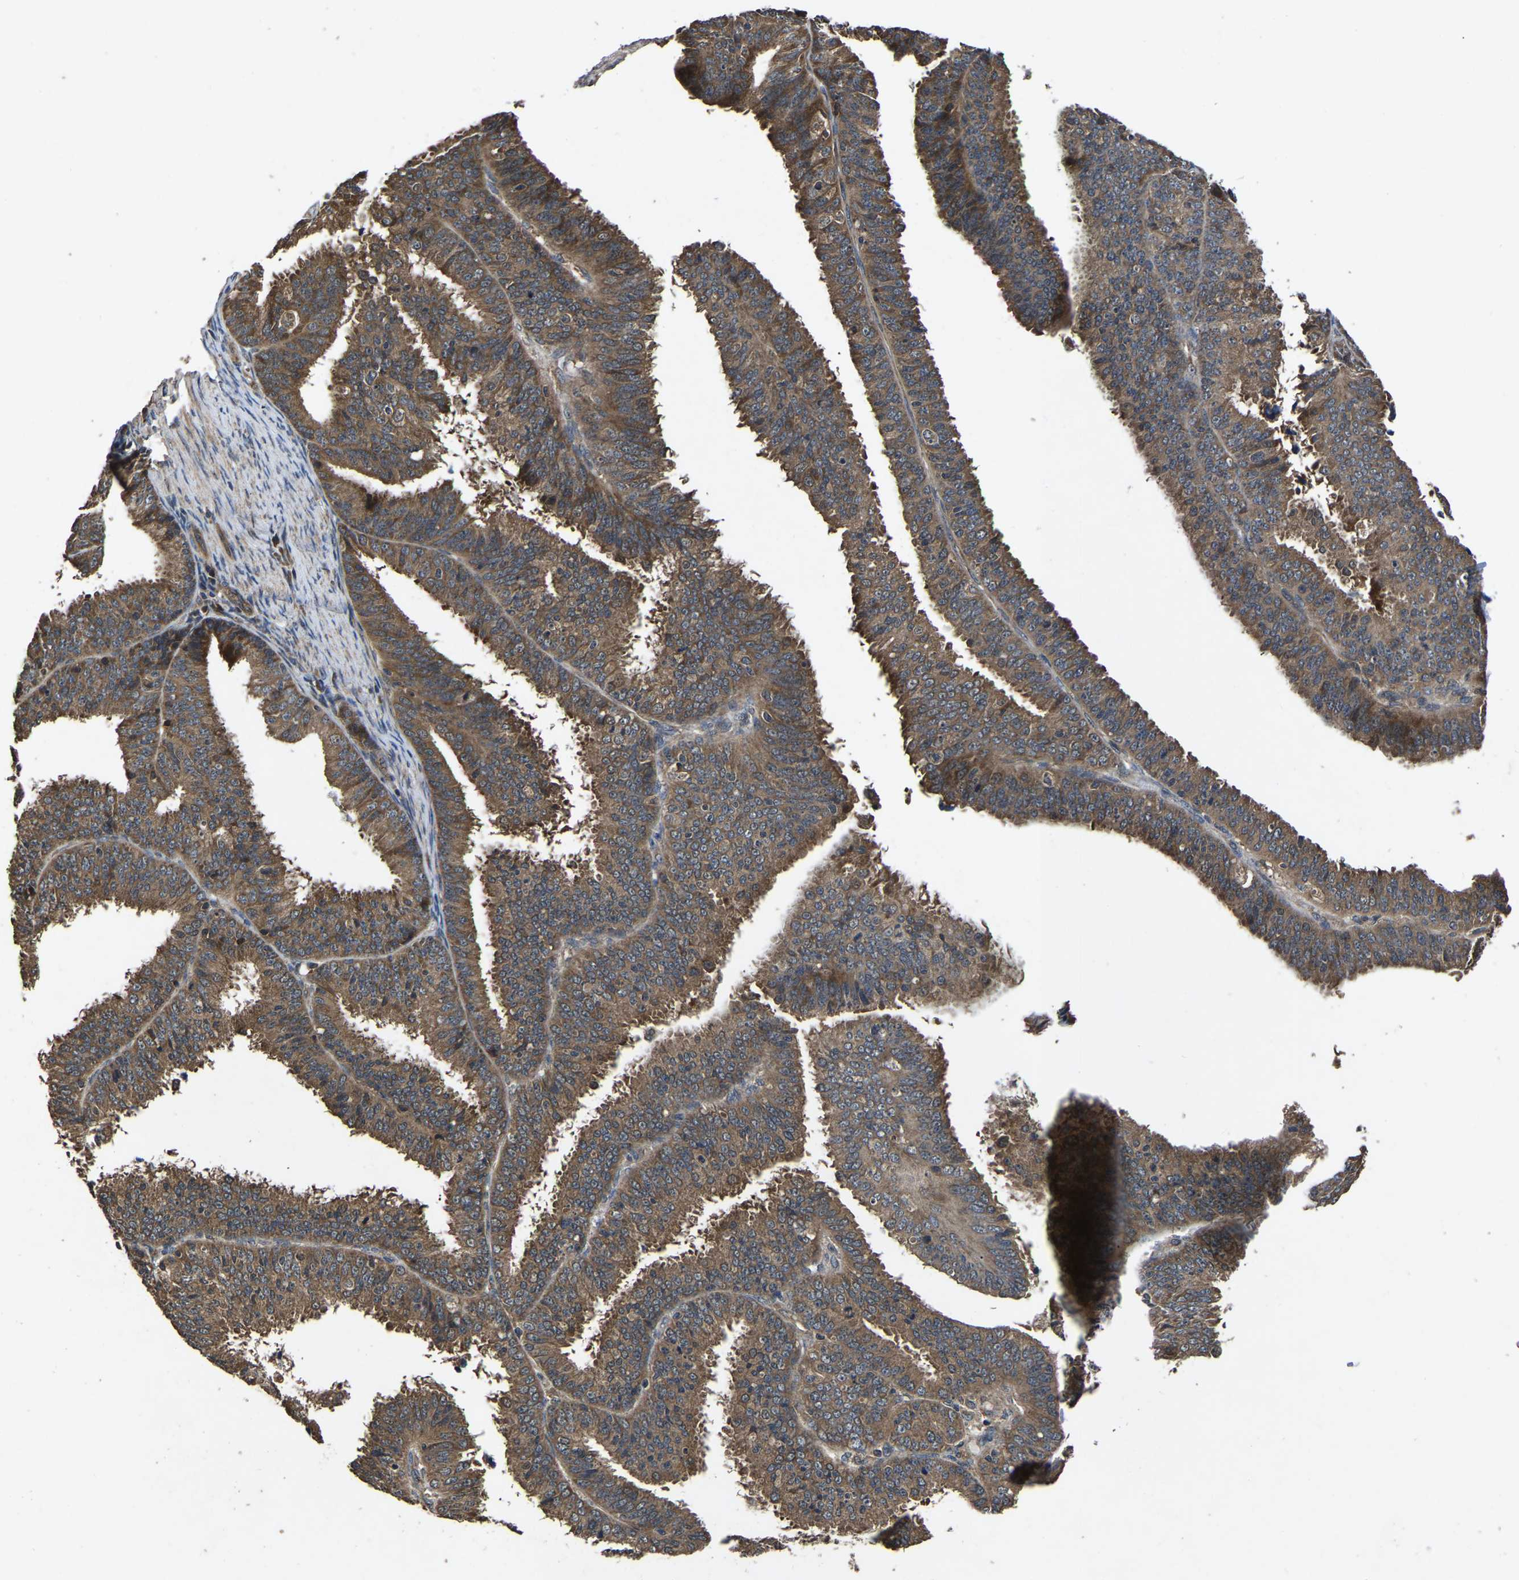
{"staining": {"intensity": "moderate", "quantity": ">75%", "location": "cytoplasmic/membranous"}, "tissue": "endometrial cancer", "cell_type": "Tumor cells", "image_type": "cancer", "snomed": [{"axis": "morphology", "description": "Adenocarcinoma, NOS"}, {"axis": "topography", "description": "Endometrium"}], "caption": "Endometrial adenocarcinoma stained with immunohistochemistry displays moderate cytoplasmic/membranous staining in about >75% of tumor cells.", "gene": "CRYZL1", "patient": {"sex": "female", "age": 70}}